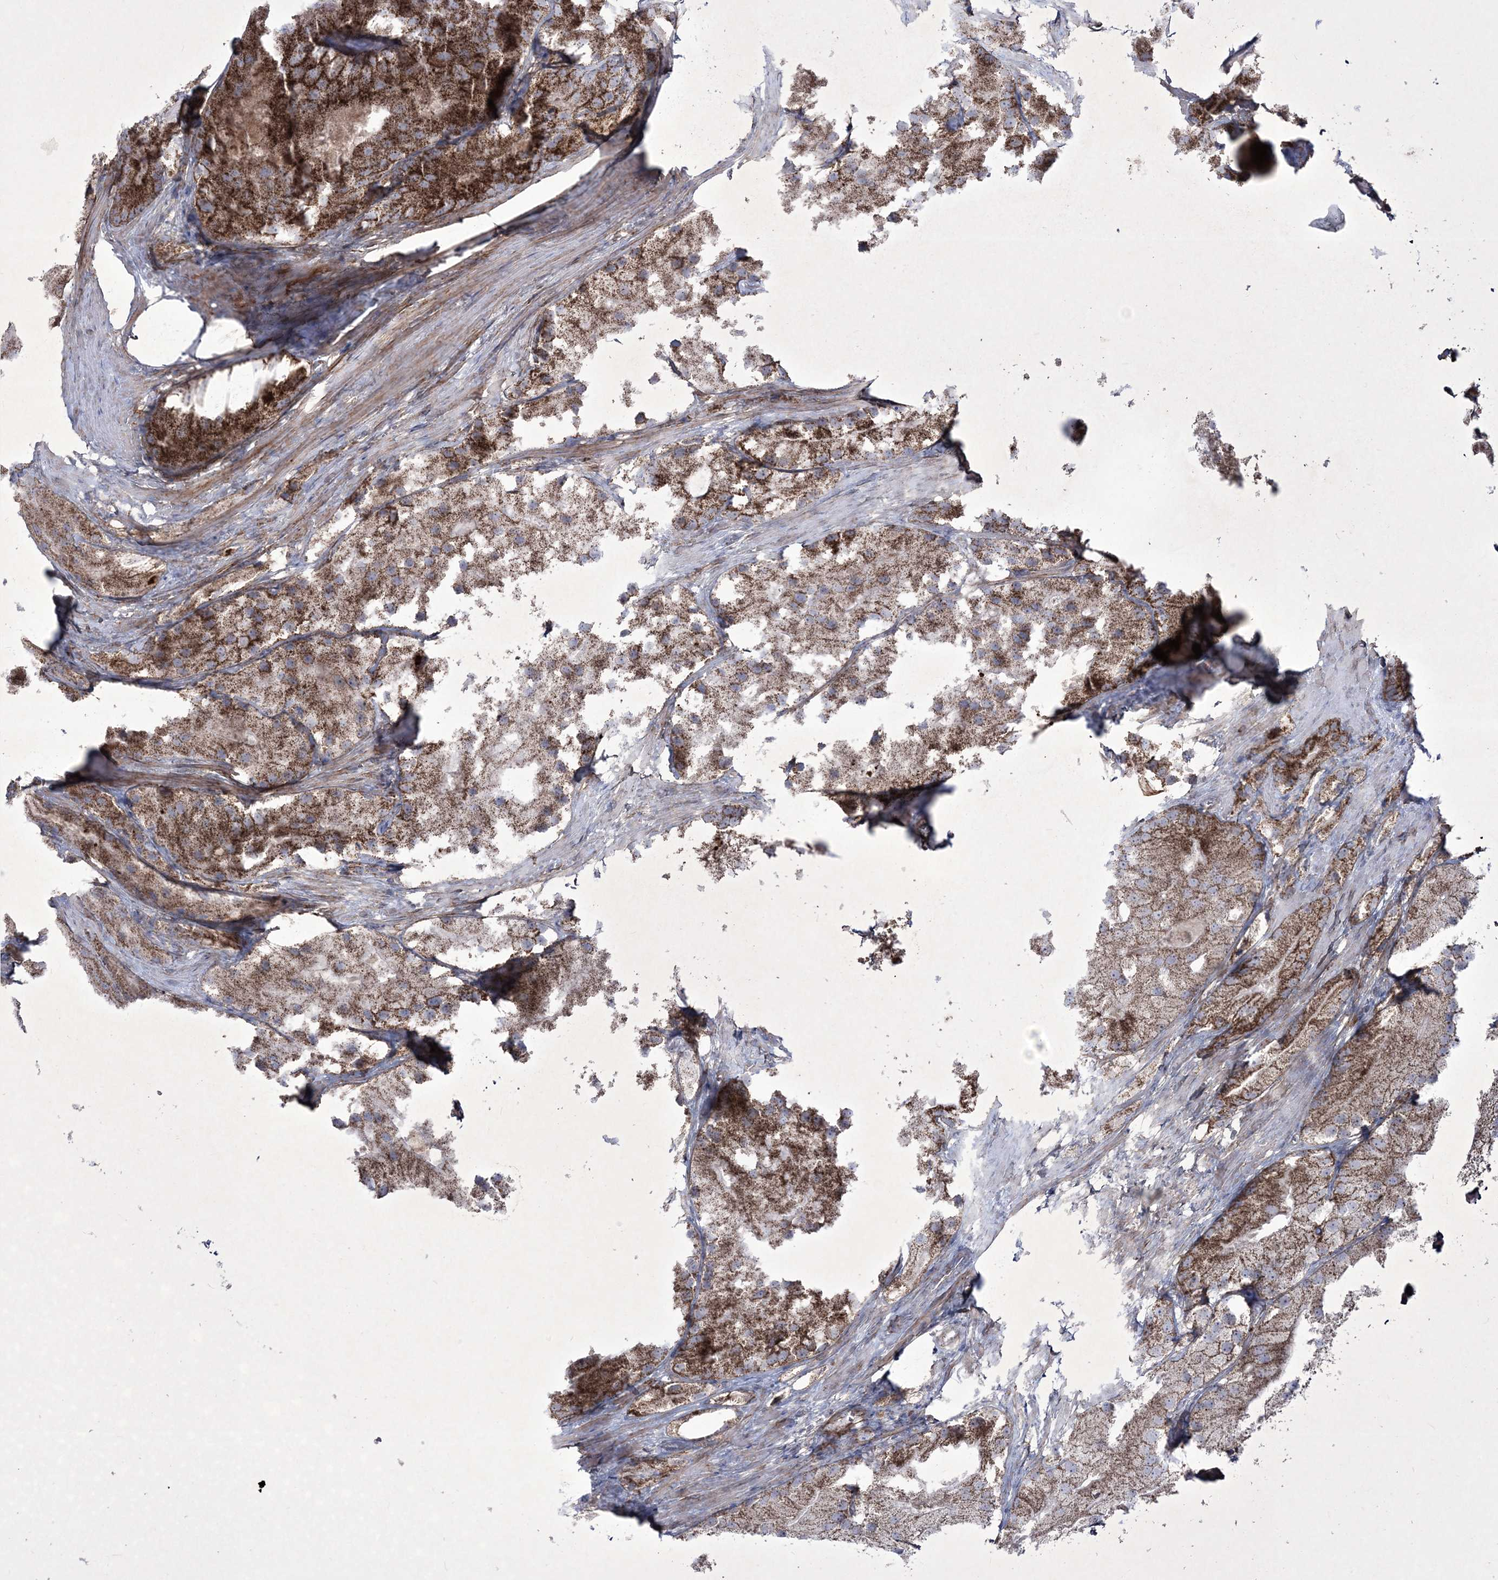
{"staining": {"intensity": "moderate", "quantity": ">75%", "location": "cytoplasmic/membranous"}, "tissue": "prostate cancer", "cell_type": "Tumor cells", "image_type": "cancer", "snomed": [{"axis": "morphology", "description": "Adenocarcinoma, Low grade"}, {"axis": "topography", "description": "Prostate"}], "caption": "Prostate cancer (adenocarcinoma (low-grade)) stained for a protein (brown) shows moderate cytoplasmic/membranous positive positivity in approximately >75% of tumor cells.", "gene": "RICTOR", "patient": {"sex": "male", "age": 69}}